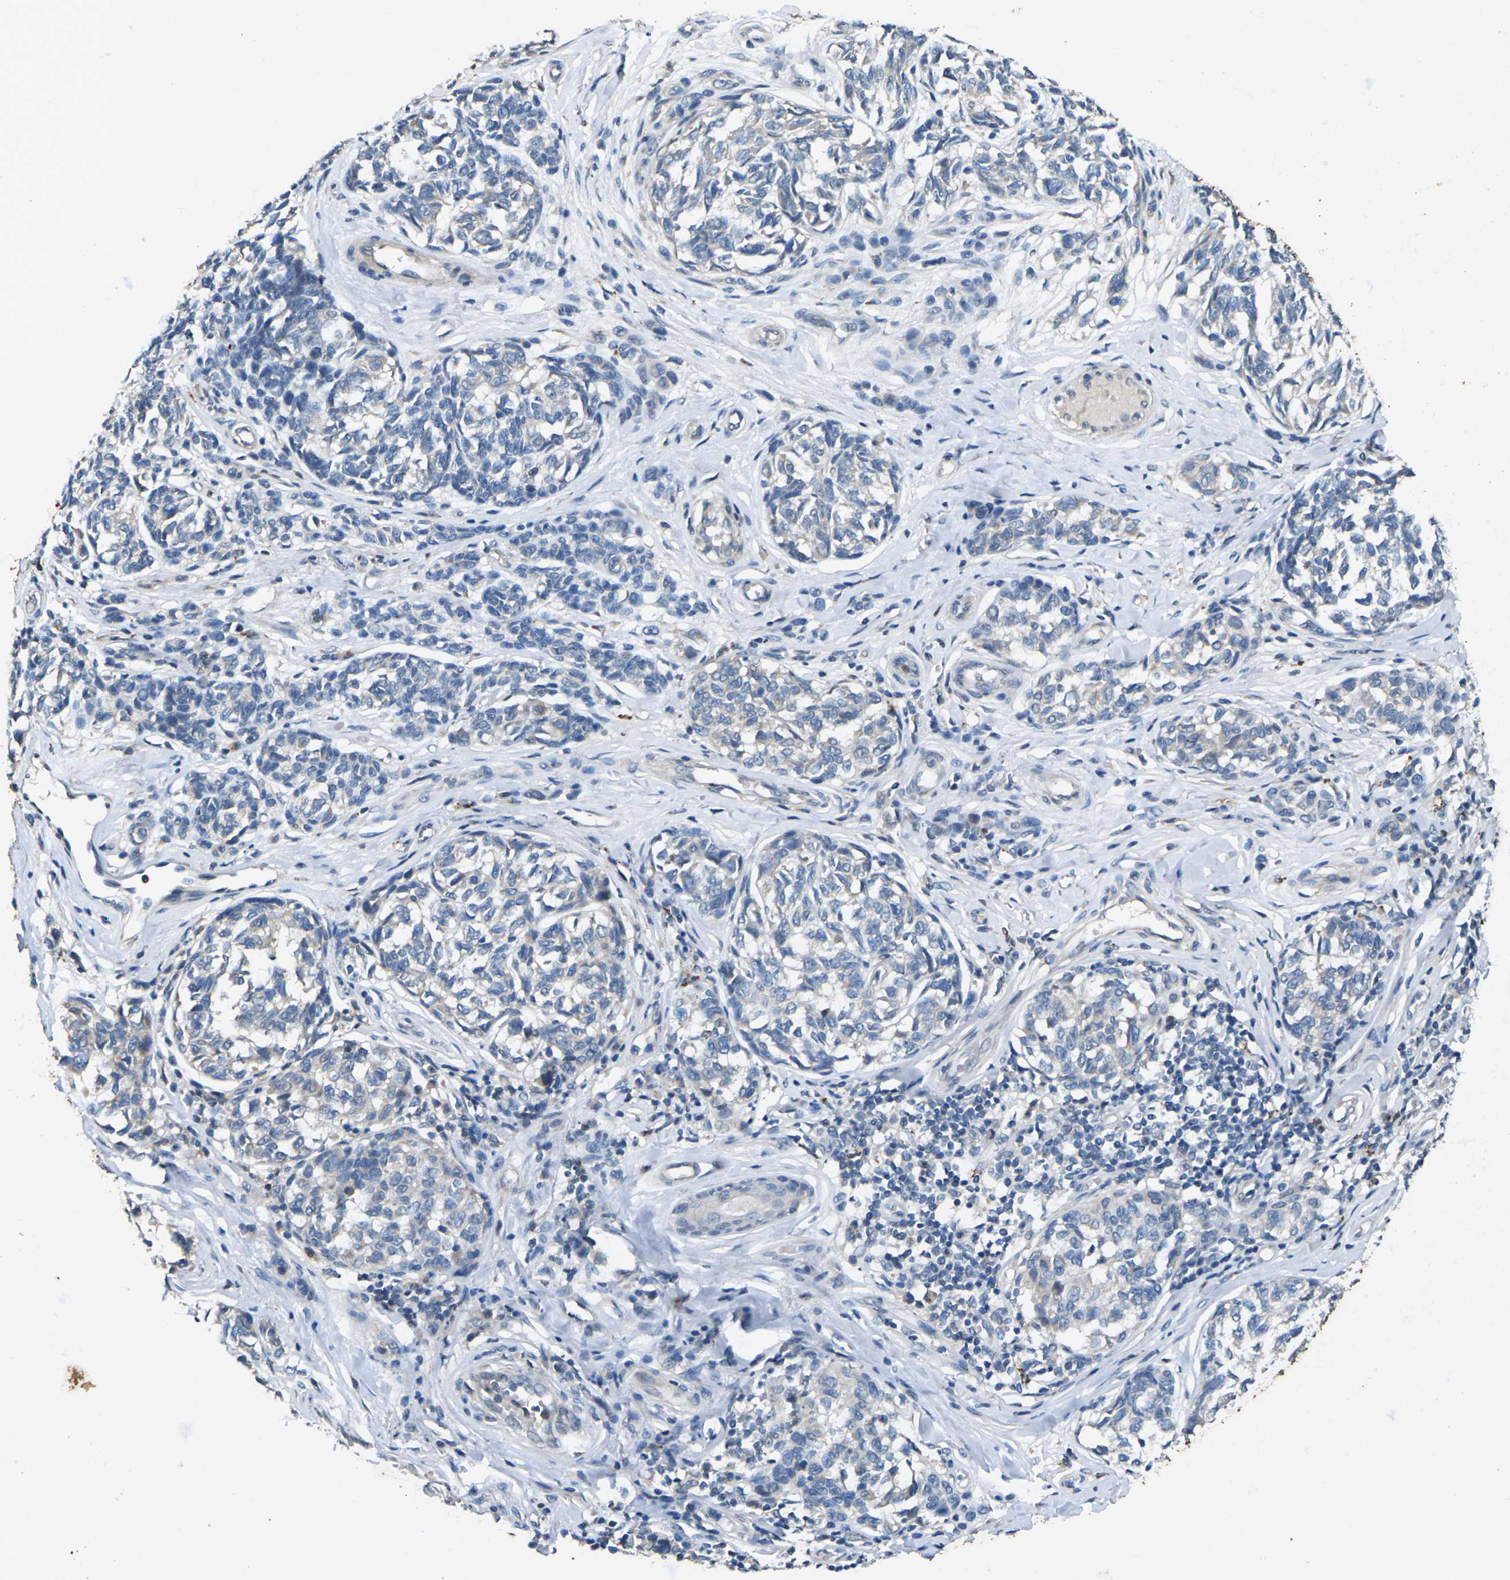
{"staining": {"intensity": "negative", "quantity": "none", "location": "none"}, "tissue": "melanoma", "cell_type": "Tumor cells", "image_type": "cancer", "snomed": [{"axis": "morphology", "description": "Malignant melanoma, NOS"}, {"axis": "topography", "description": "Skin"}], "caption": "Immunohistochemistry (IHC) histopathology image of neoplastic tissue: malignant melanoma stained with DAB reveals no significant protein positivity in tumor cells.", "gene": "SIGLEC14", "patient": {"sex": "female", "age": 64}}